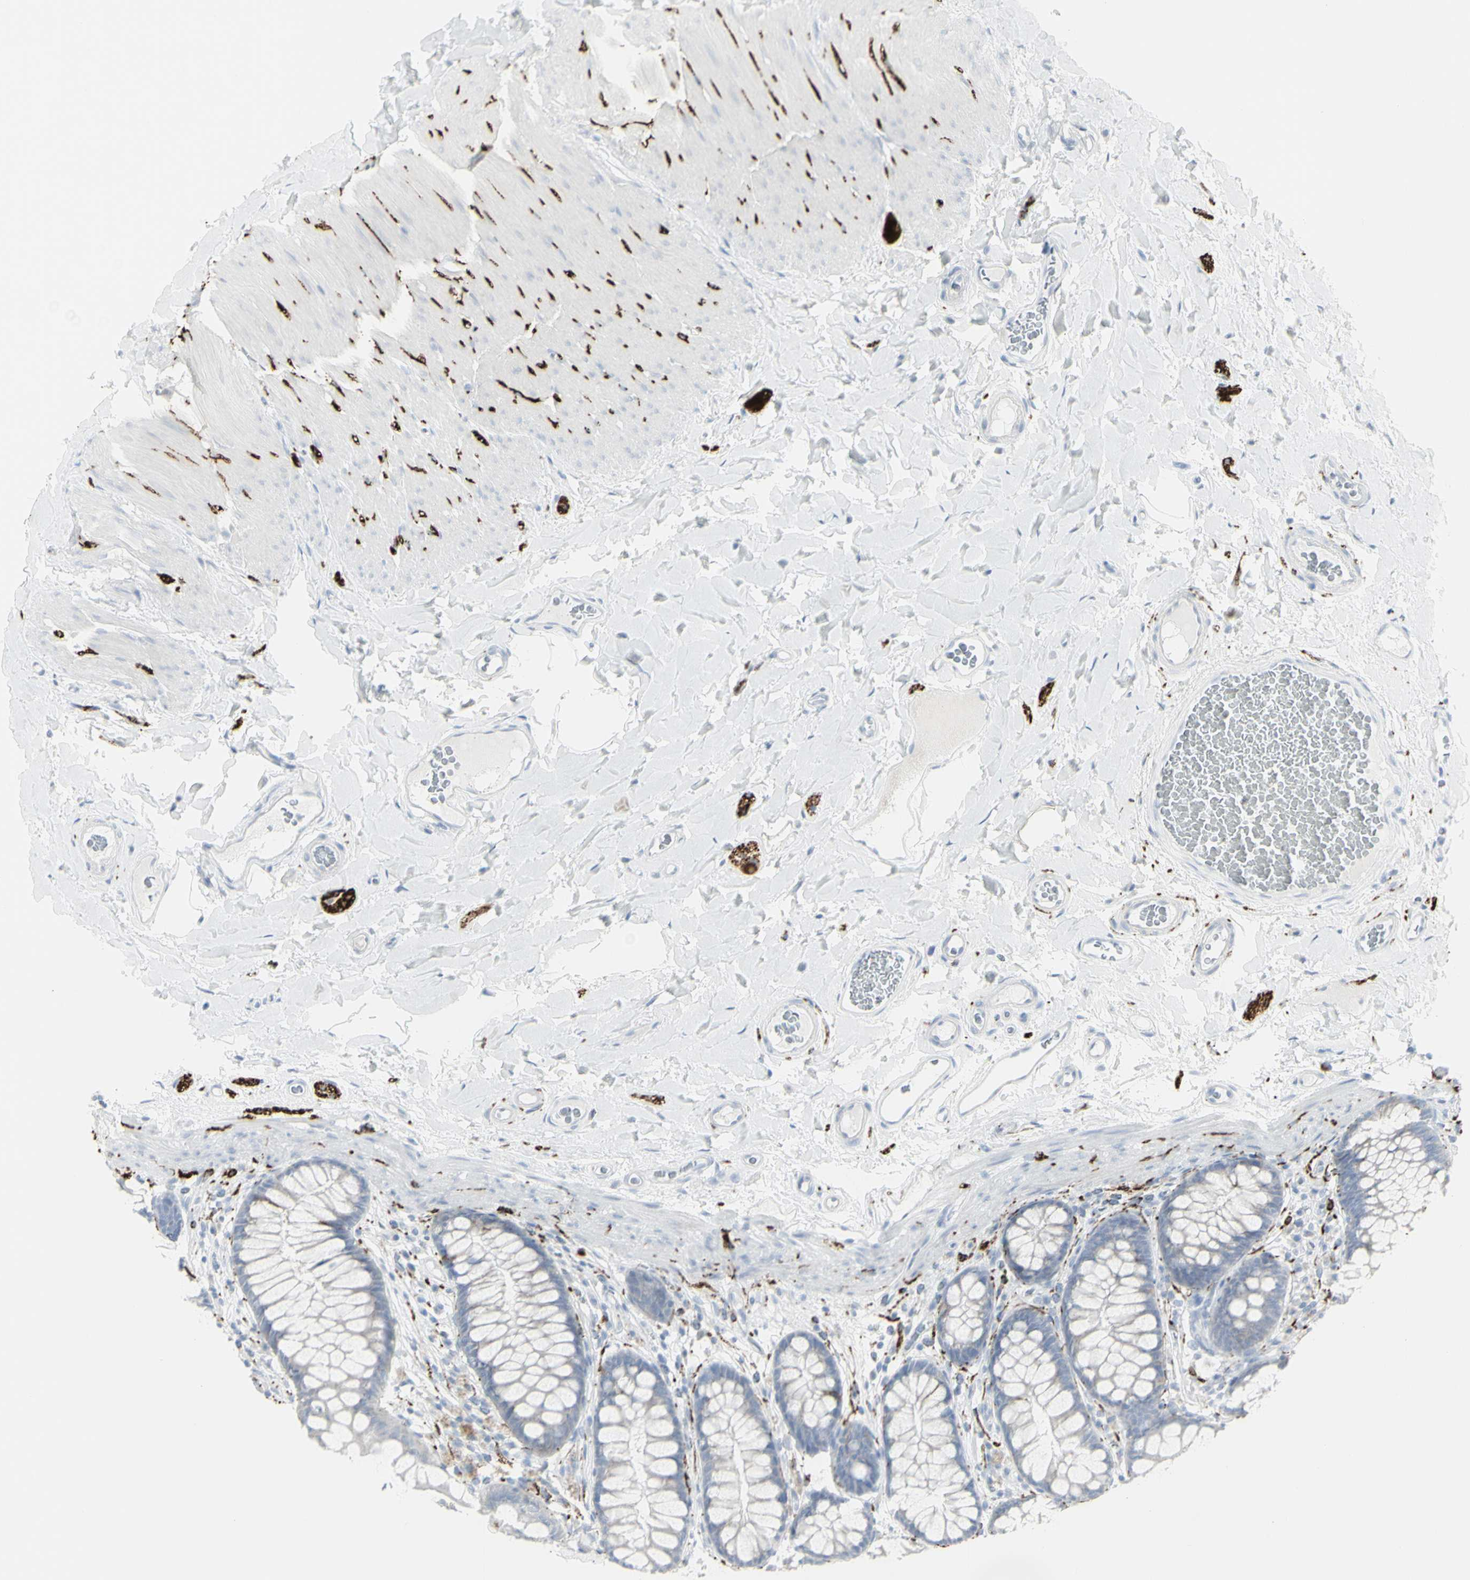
{"staining": {"intensity": "negative", "quantity": "none", "location": "none"}, "tissue": "colon", "cell_type": "Endothelial cells", "image_type": "normal", "snomed": [{"axis": "morphology", "description": "Normal tissue, NOS"}, {"axis": "topography", "description": "Colon"}], "caption": "High power microscopy histopathology image of an immunohistochemistry (IHC) photomicrograph of unremarkable colon, revealing no significant positivity in endothelial cells. Brightfield microscopy of IHC stained with DAB (3,3'-diaminobenzidine) (brown) and hematoxylin (blue), captured at high magnification.", "gene": "ENSG00000198211", "patient": {"sex": "female", "age": 55}}